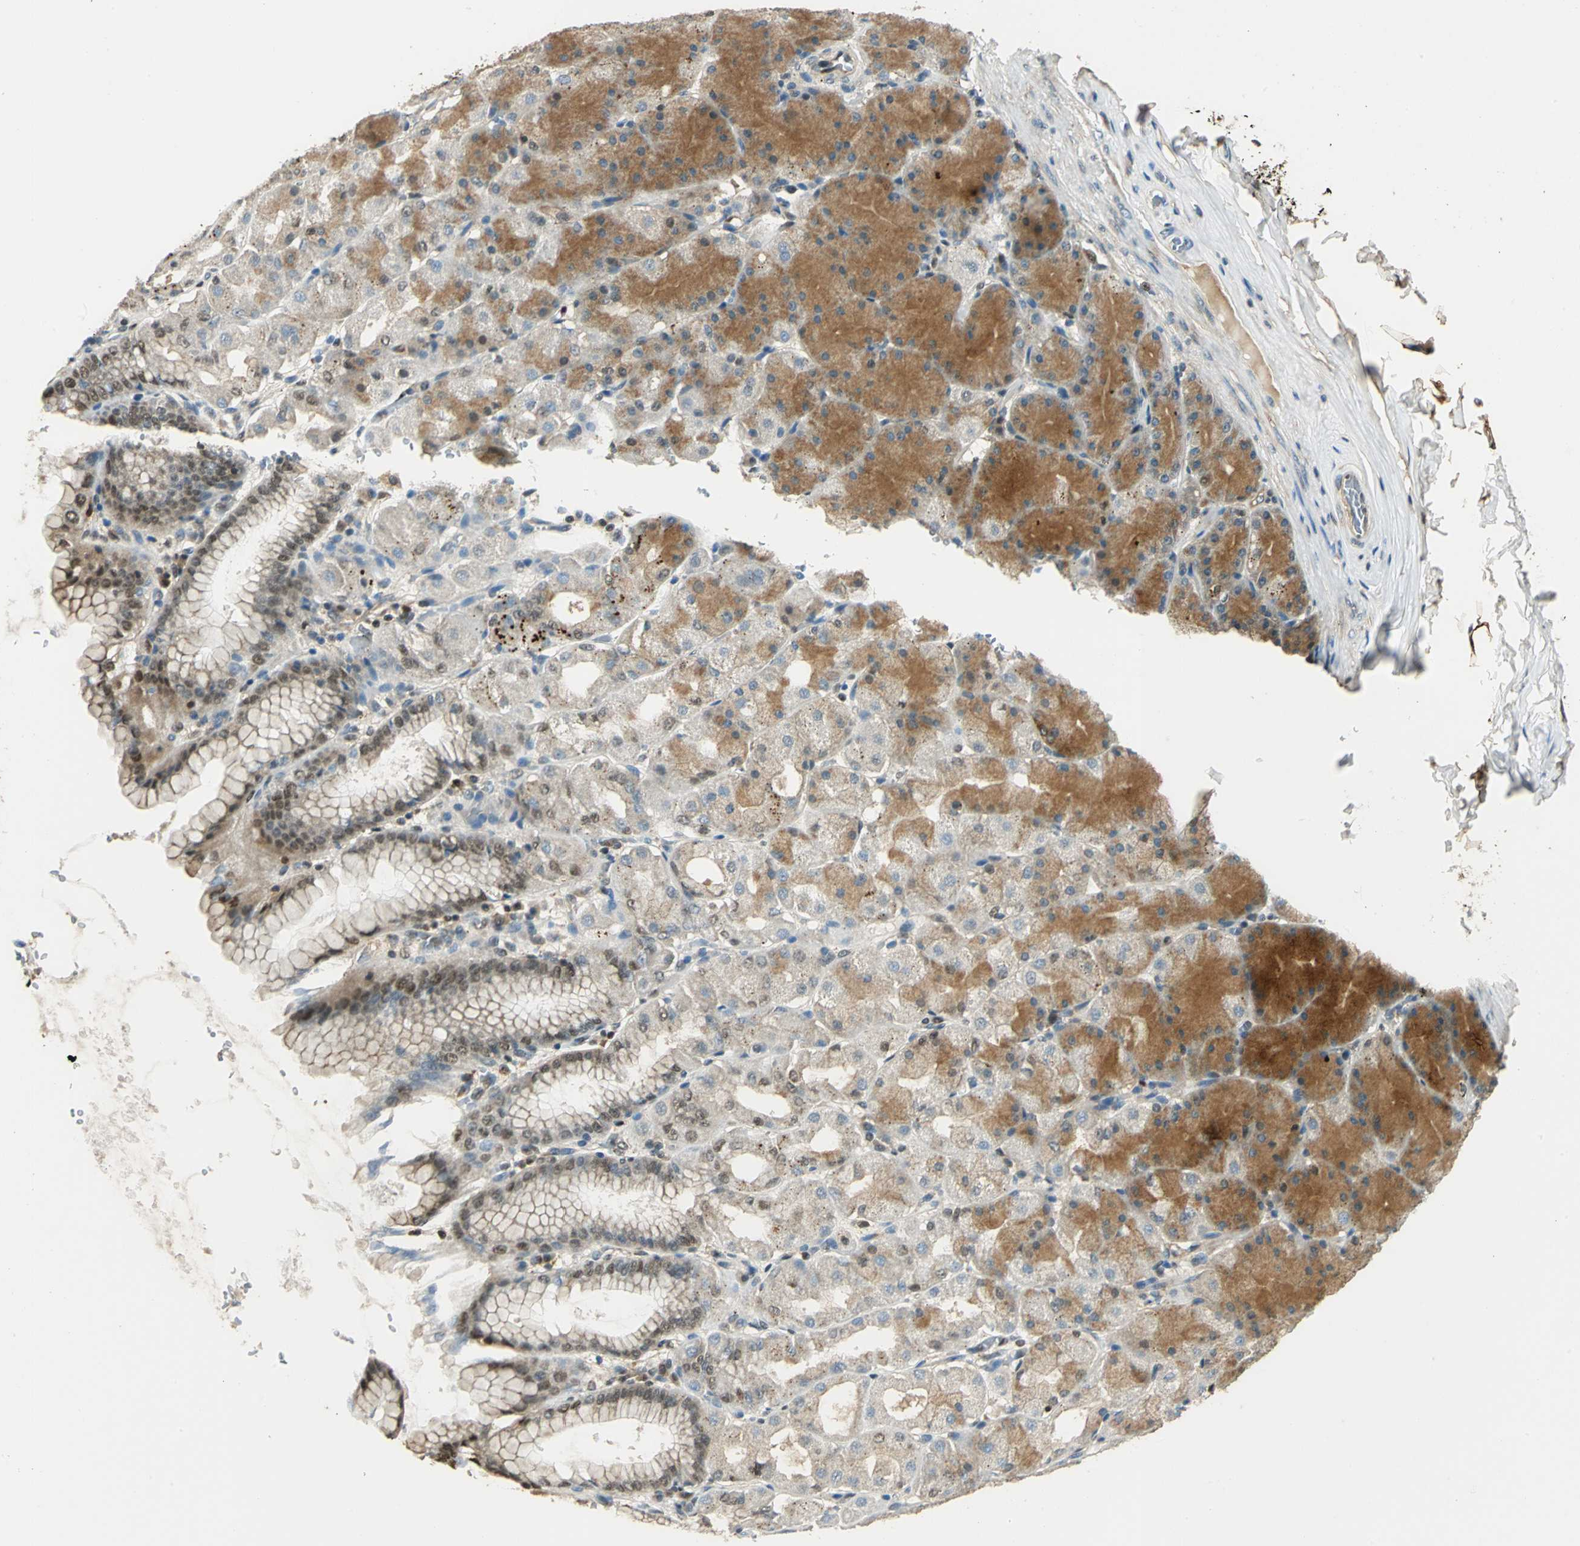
{"staining": {"intensity": "moderate", "quantity": "25%-75%", "location": "cytoplasmic/membranous,nuclear"}, "tissue": "stomach", "cell_type": "Glandular cells", "image_type": "normal", "snomed": [{"axis": "morphology", "description": "Normal tissue, NOS"}, {"axis": "topography", "description": "Stomach, upper"}], "caption": "Moderate cytoplasmic/membranous,nuclear staining for a protein is present in about 25%-75% of glandular cells of unremarkable stomach using immunohistochemistry.", "gene": "PPP1R13L", "patient": {"sex": "female", "age": 56}}